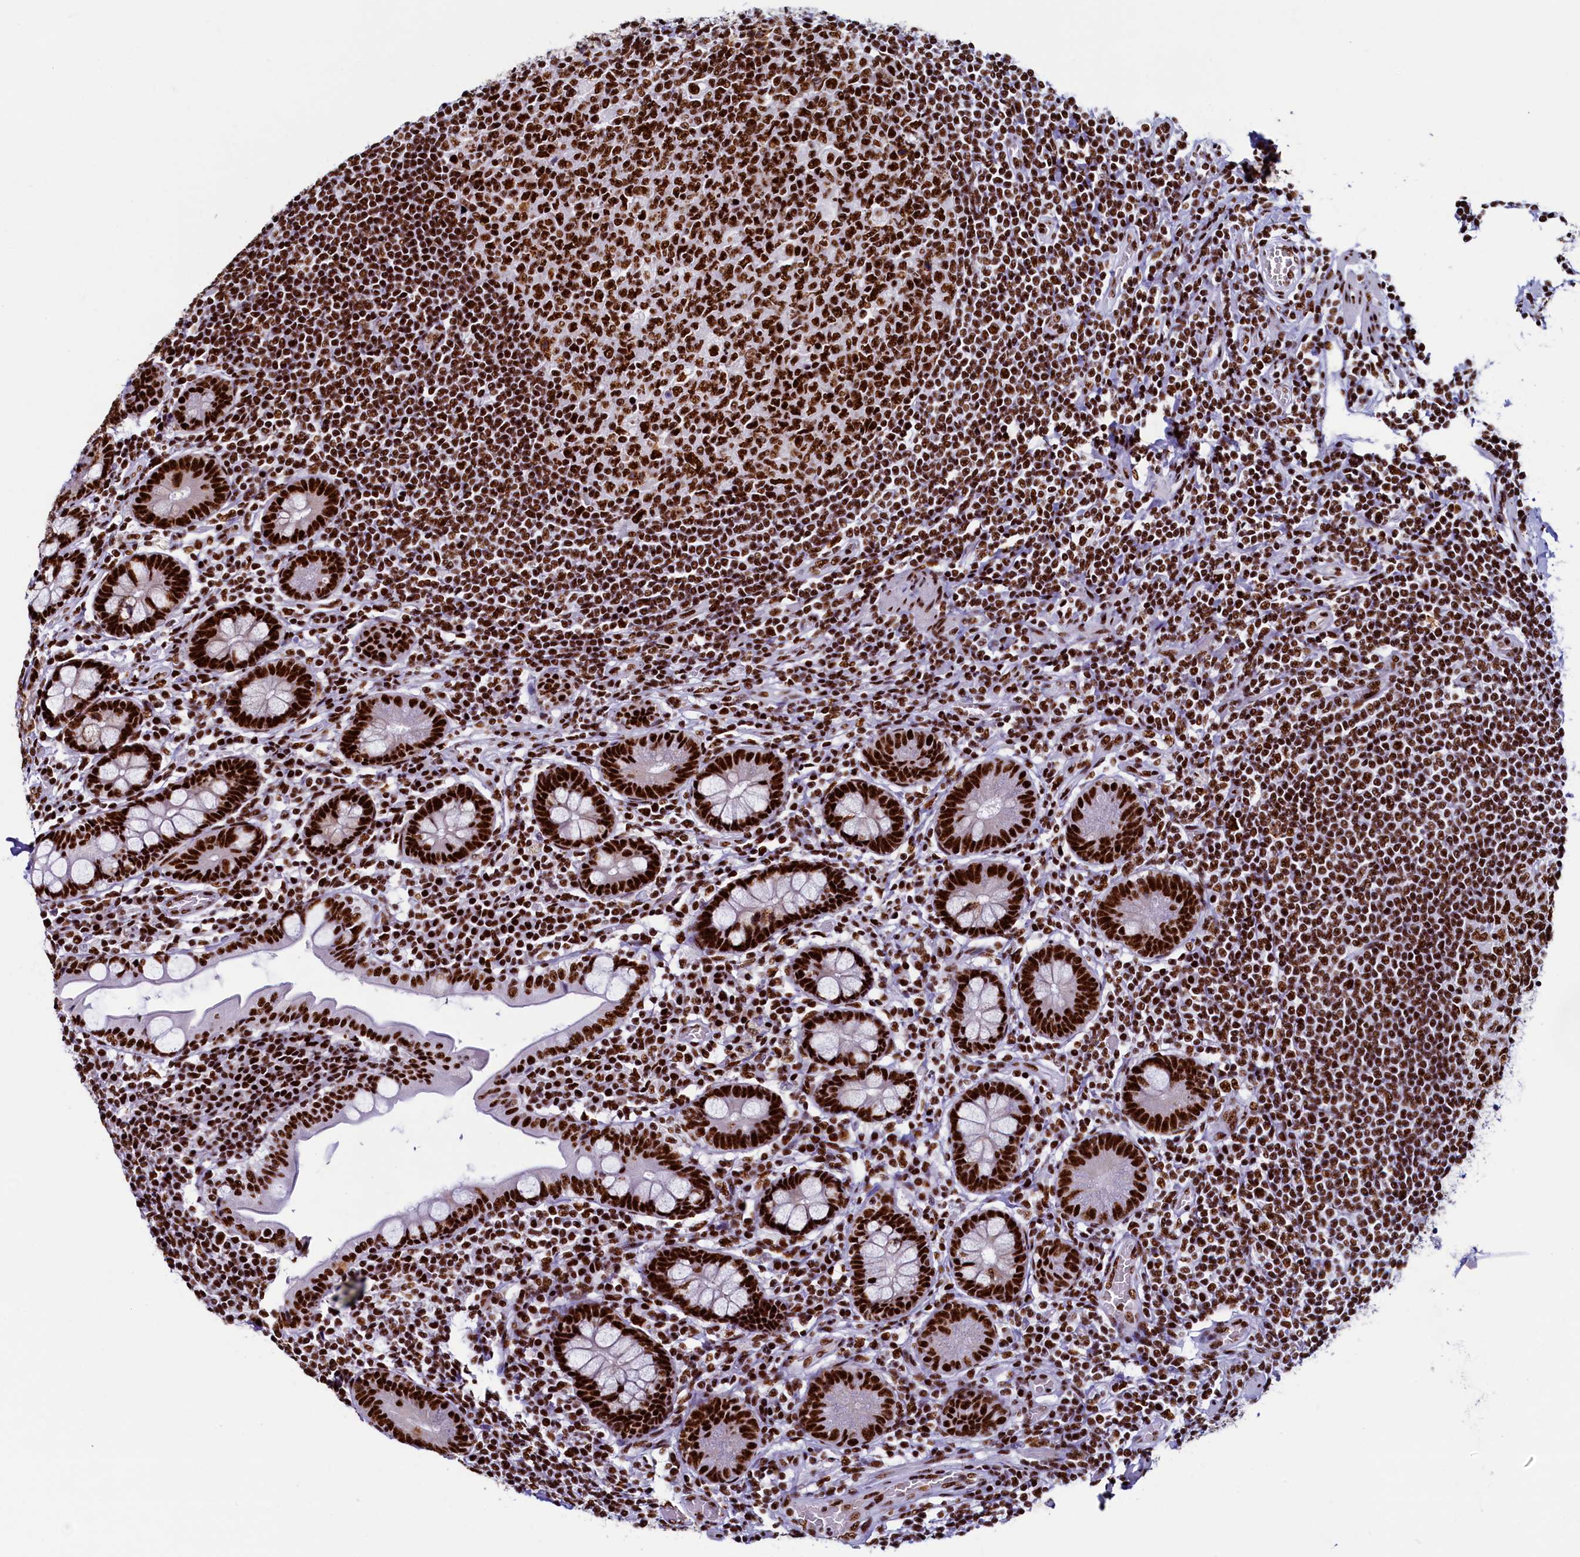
{"staining": {"intensity": "strong", "quantity": ">75%", "location": "nuclear"}, "tissue": "small intestine", "cell_type": "Glandular cells", "image_type": "normal", "snomed": [{"axis": "morphology", "description": "Normal tissue, NOS"}, {"axis": "topography", "description": "Small intestine"}], "caption": "A brown stain labels strong nuclear staining of a protein in glandular cells of normal human small intestine.", "gene": "SRRM2", "patient": {"sex": "male", "age": 52}}